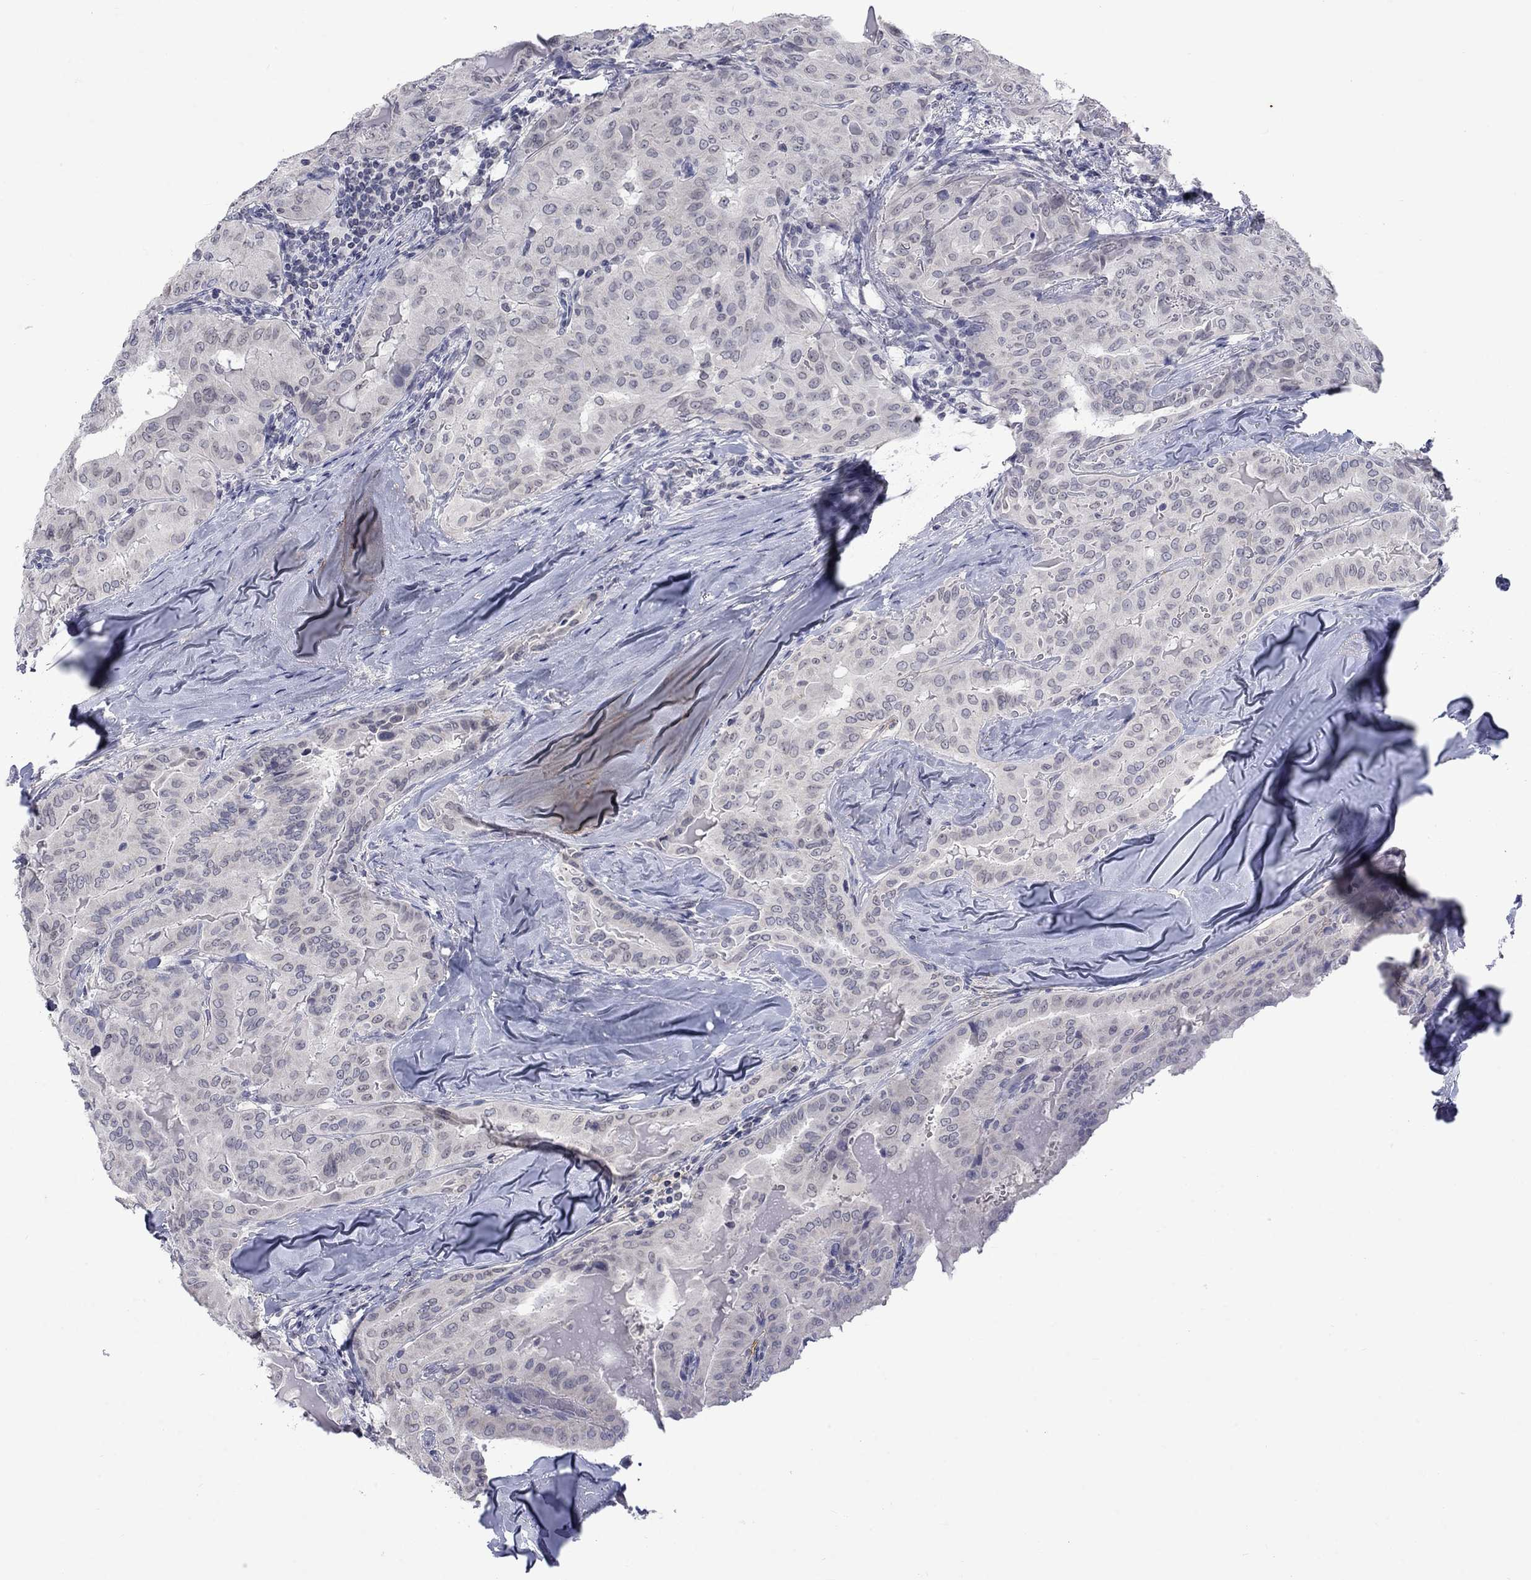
{"staining": {"intensity": "negative", "quantity": "none", "location": "none"}, "tissue": "thyroid cancer", "cell_type": "Tumor cells", "image_type": "cancer", "snomed": [{"axis": "morphology", "description": "Papillary adenocarcinoma, NOS"}, {"axis": "topography", "description": "Thyroid gland"}], "caption": "IHC of human thyroid papillary adenocarcinoma exhibits no staining in tumor cells. The staining is performed using DAB (3,3'-diaminobenzidine) brown chromogen with nuclei counter-stained in using hematoxylin.", "gene": "NSMF", "patient": {"sex": "female", "age": 68}}